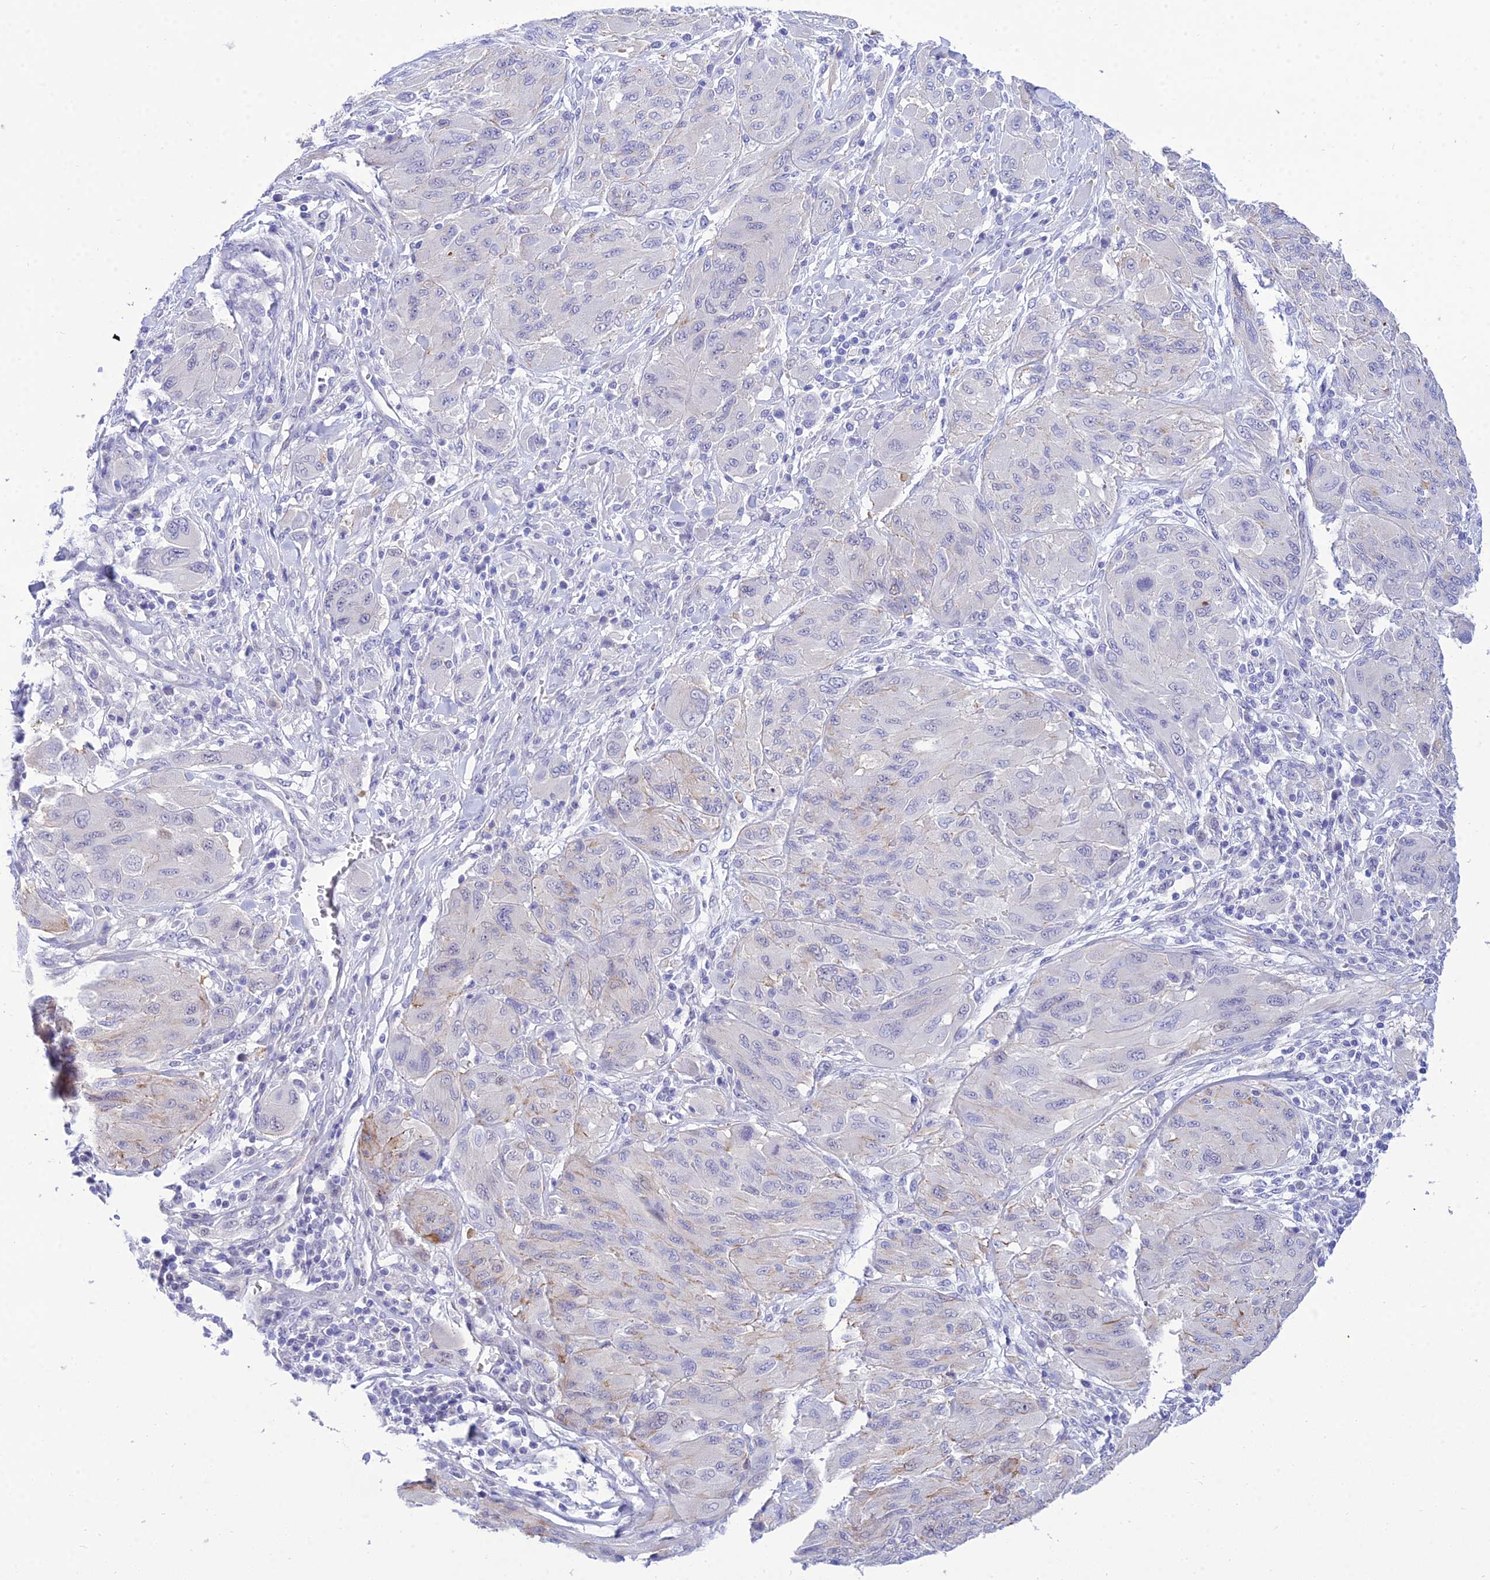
{"staining": {"intensity": "negative", "quantity": "none", "location": "none"}, "tissue": "melanoma", "cell_type": "Tumor cells", "image_type": "cancer", "snomed": [{"axis": "morphology", "description": "Malignant melanoma, NOS"}, {"axis": "topography", "description": "Skin"}], "caption": "The immunohistochemistry (IHC) micrograph has no significant staining in tumor cells of melanoma tissue.", "gene": "DEFB107A", "patient": {"sex": "female", "age": 91}}